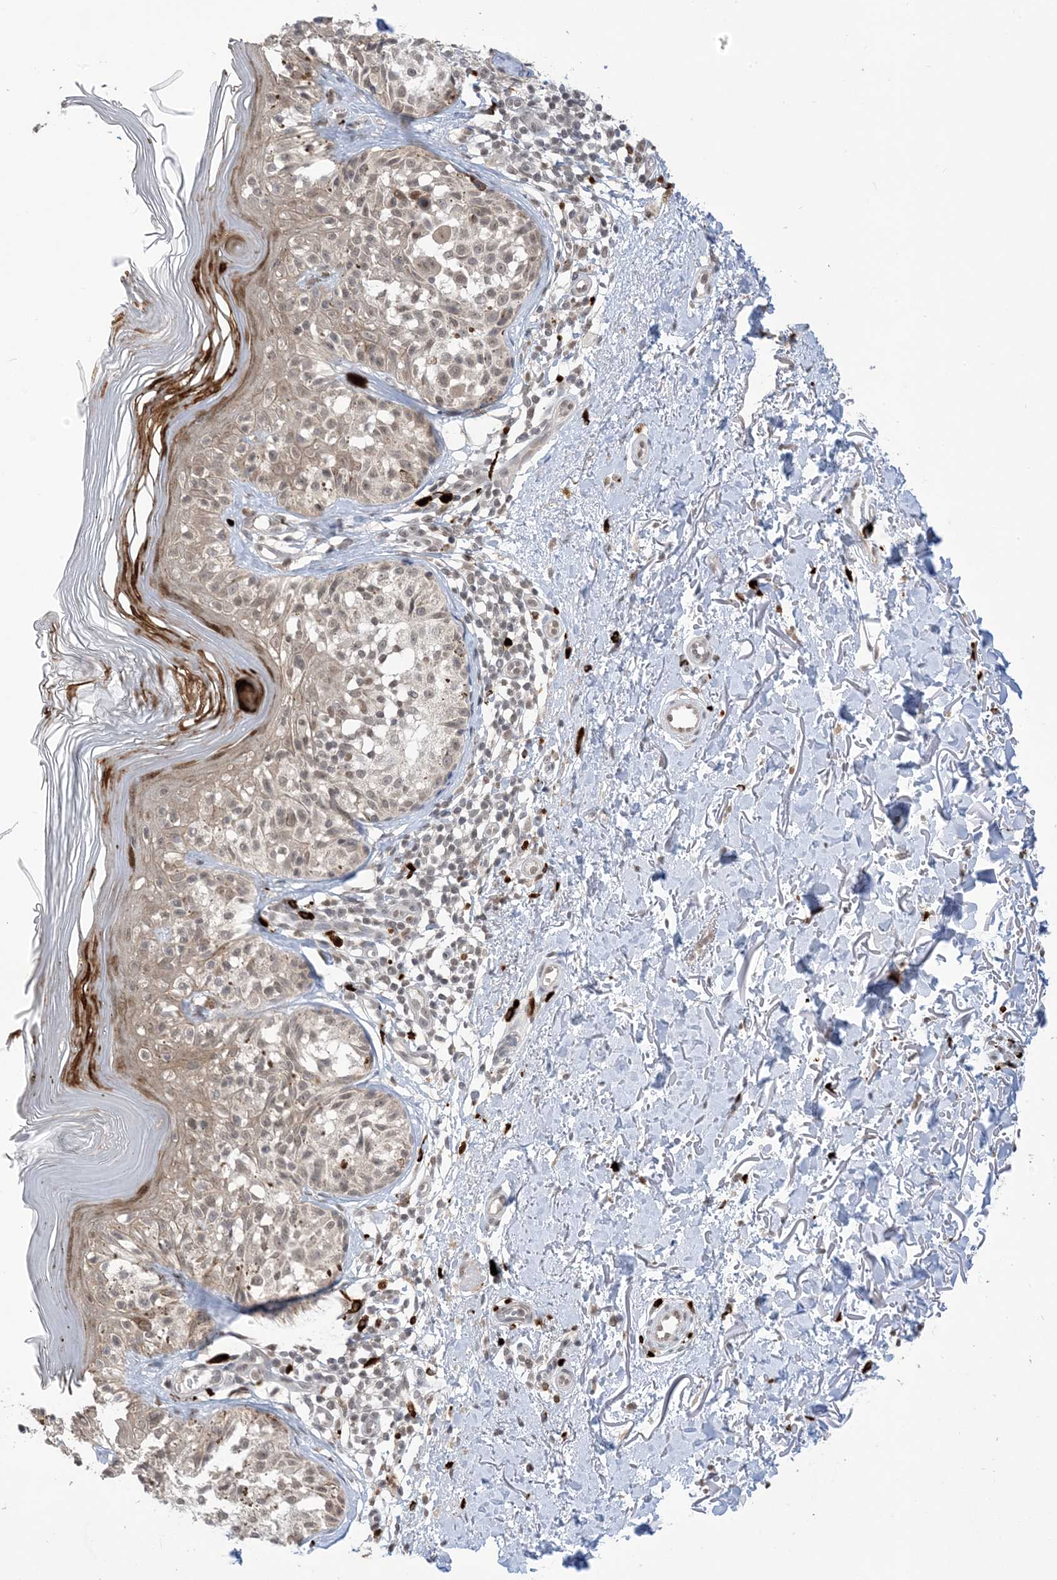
{"staining": {"intensity": "negative", "quantity": "none", "location": "none"}, "tissue": "melanoma", "cell_type": "Tumor cells", "image_type": "cancer", "snomed": [{"axis": "morphology", "description": "Malignant melanoma, NOS"}, {"axis": "topography", "description": "Skin"}], "caption": "An image of malignant melanoma stained for a protein demonstrates no brown staining in tumor cells.", "gene": "RANBP9", "patient": {"sex": "female", "age": 50}}